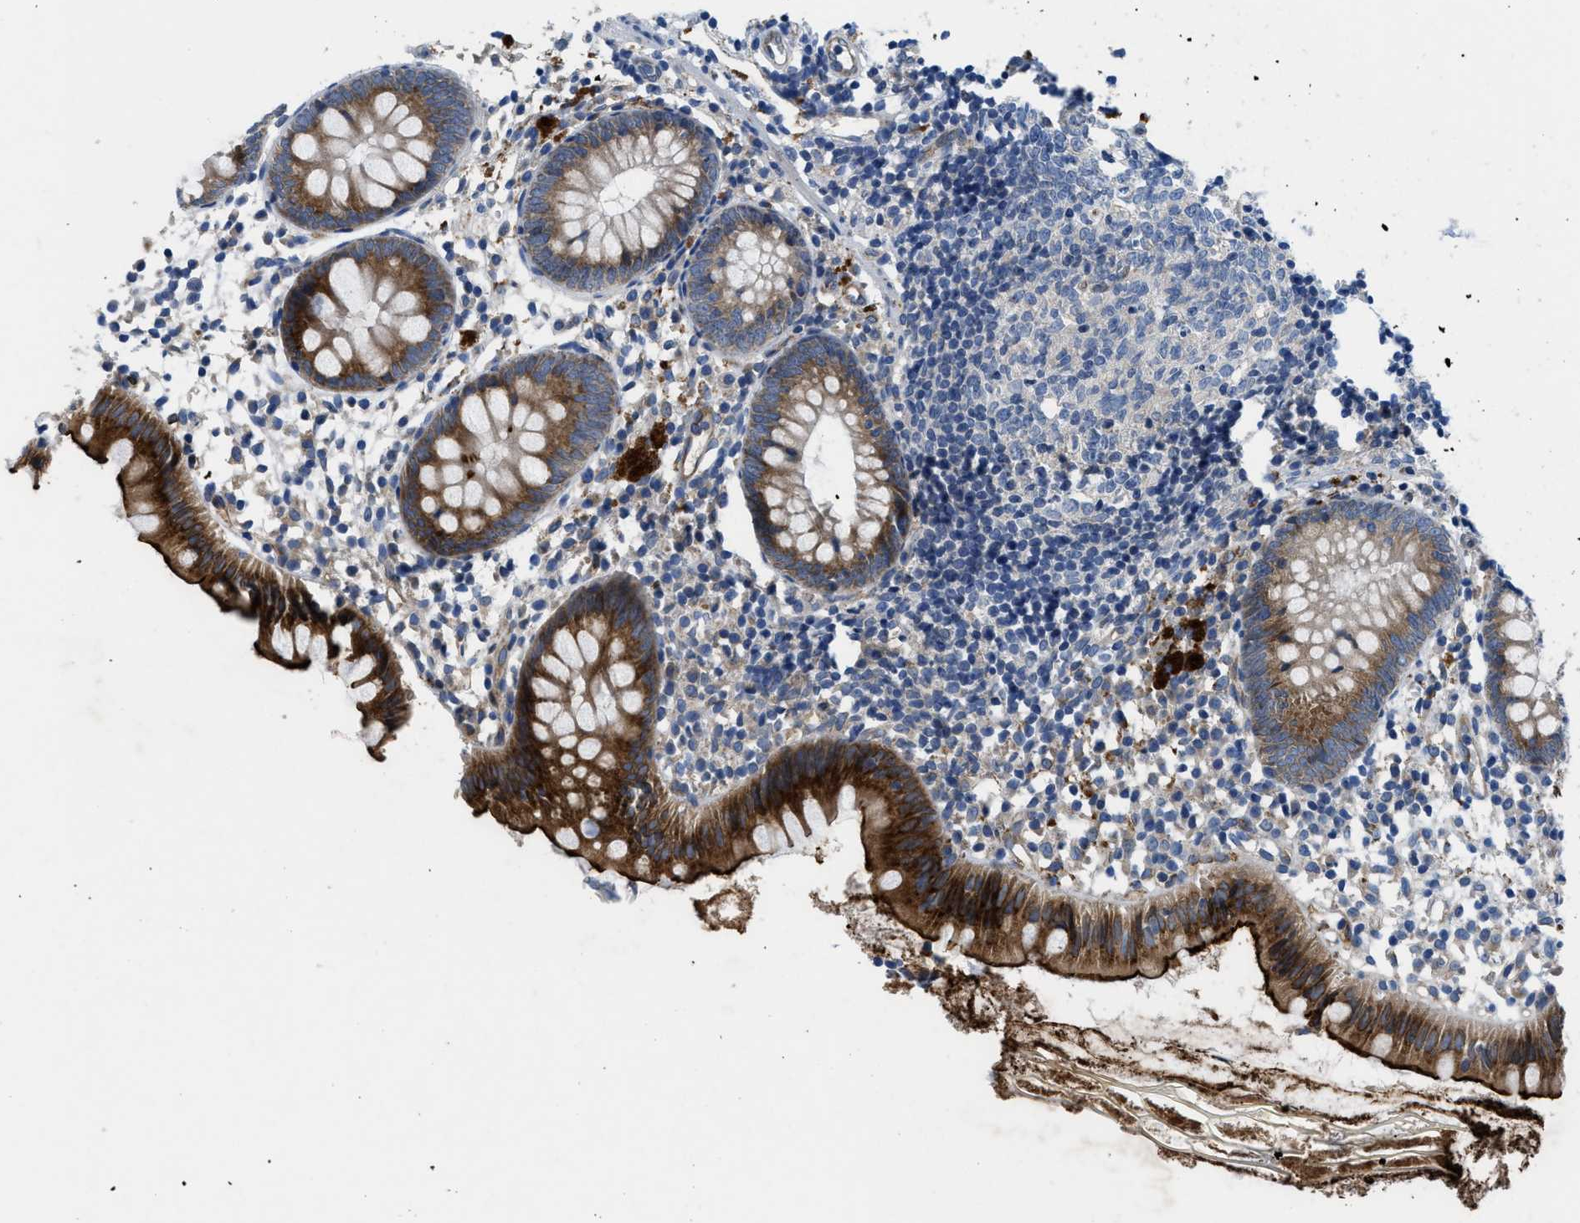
{"staining": {"intensity": "strong", "quantity": "25%-75%", "location": "cytoplasmic/membranous"}, "tissue": "appendix", "cell_type": "Glandular cells", "image_type": "normal", "snomed": [{"axis": "morphology", "description": "Normal tissue, NOS"}, {"axis": "topography", "description": "Appendix"}], "caption": "About 25%-75% of glandular cells in unremarkable human appendix display strong cytoplasmic/membranous protein positivity as visualized by brown immunohistochemical staining.", "gene": "PGR", "patient": {"sex": "female", "age": 20}}